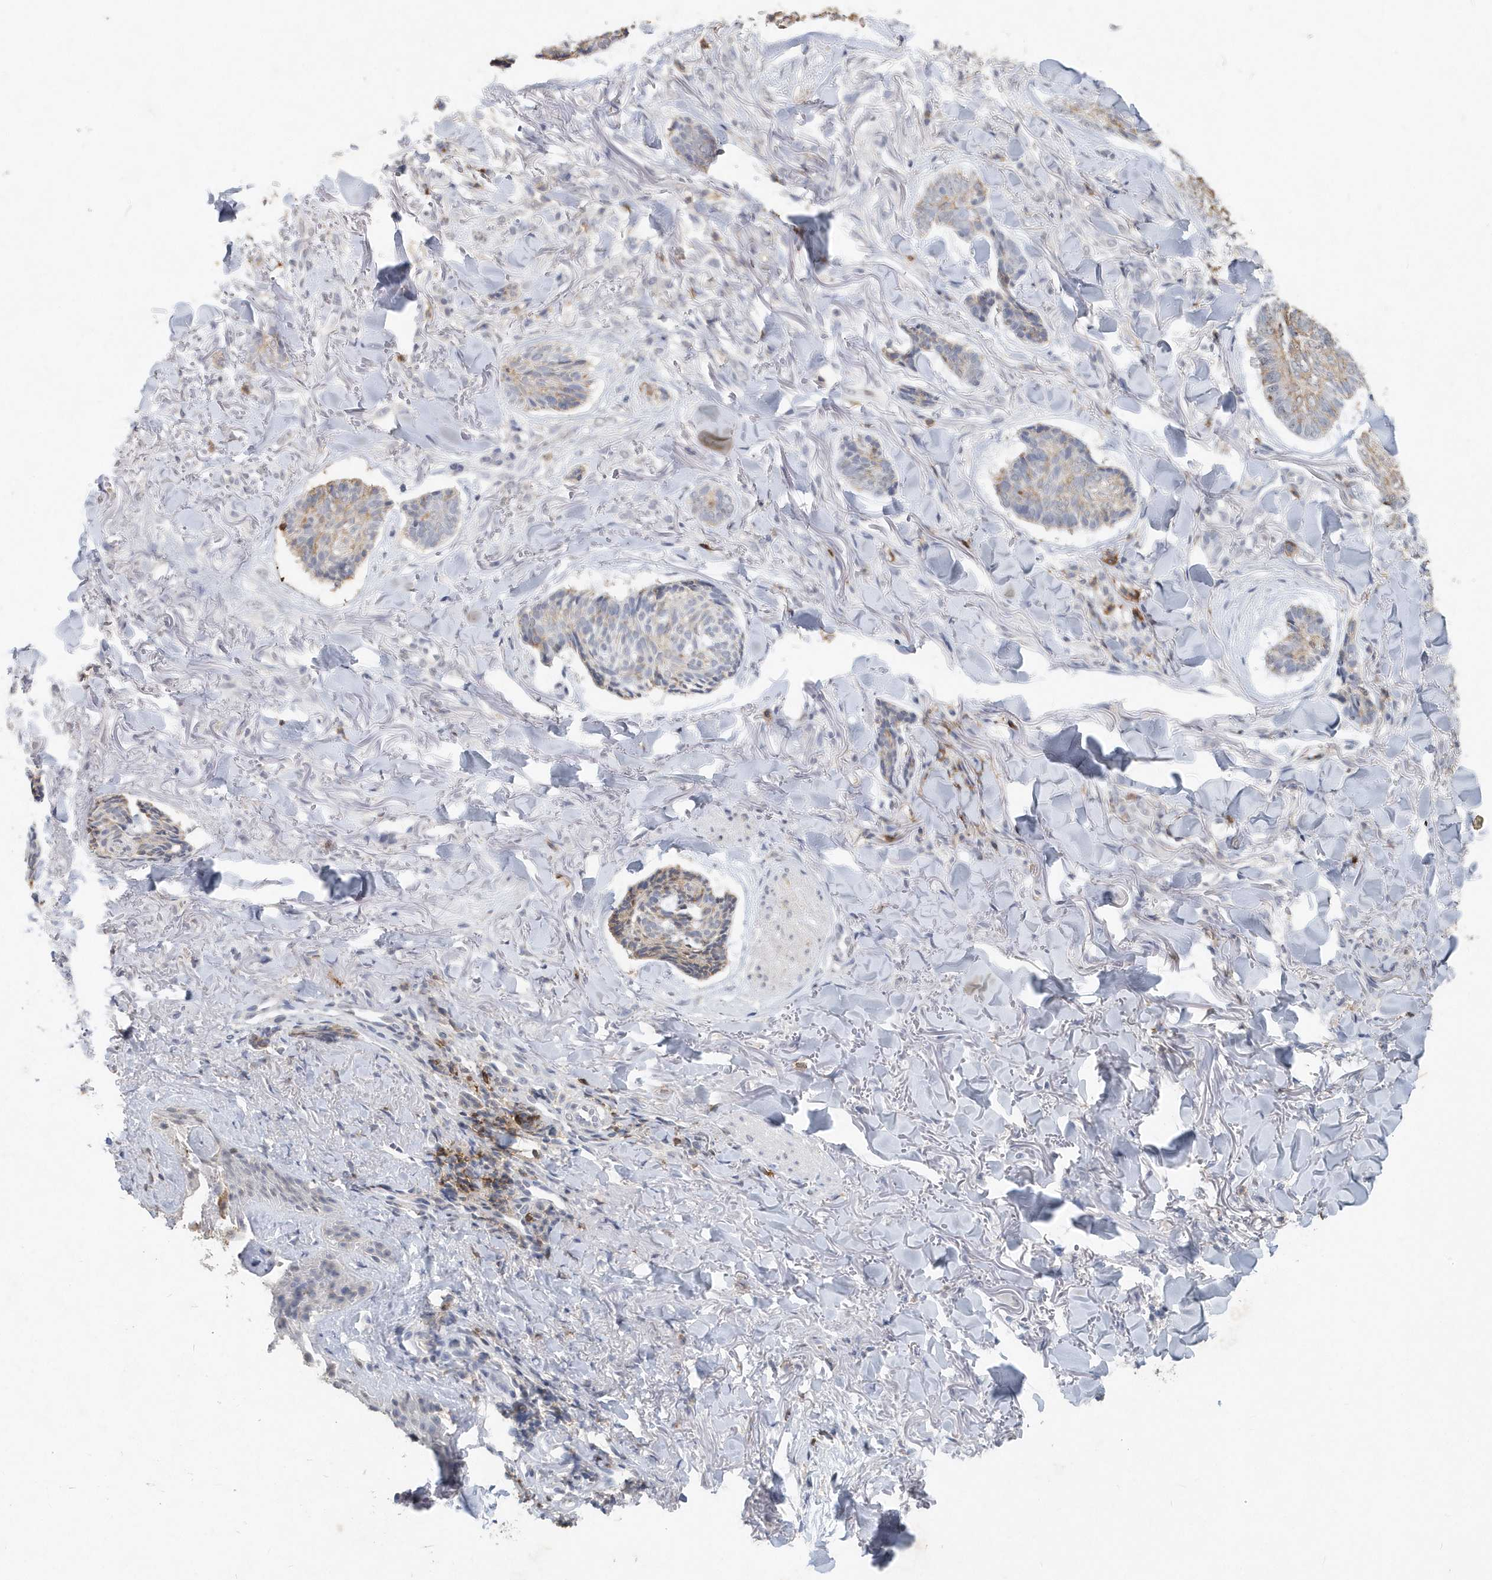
{"staining": {"intensity": "weak", "quantity": "<25%", "location": "cytoplasmic/membranous"}, "tissue": "skin cancer", "cell_type": "Tumor cells", "image_type": "cancer", "snomed": [{"axis": "morphology", "description": "Basal cell carcinoma"}, {"axis": "topography", "description": "Skin"}], "caption": "High power microscopy histopathology image of an immunohistochemistry (IHC) histopathology image of skin cancer, revealing no significant positivity in tumor cells.", "gene": "PDCD1", "patient": {"sex": "male", "age": 43}}